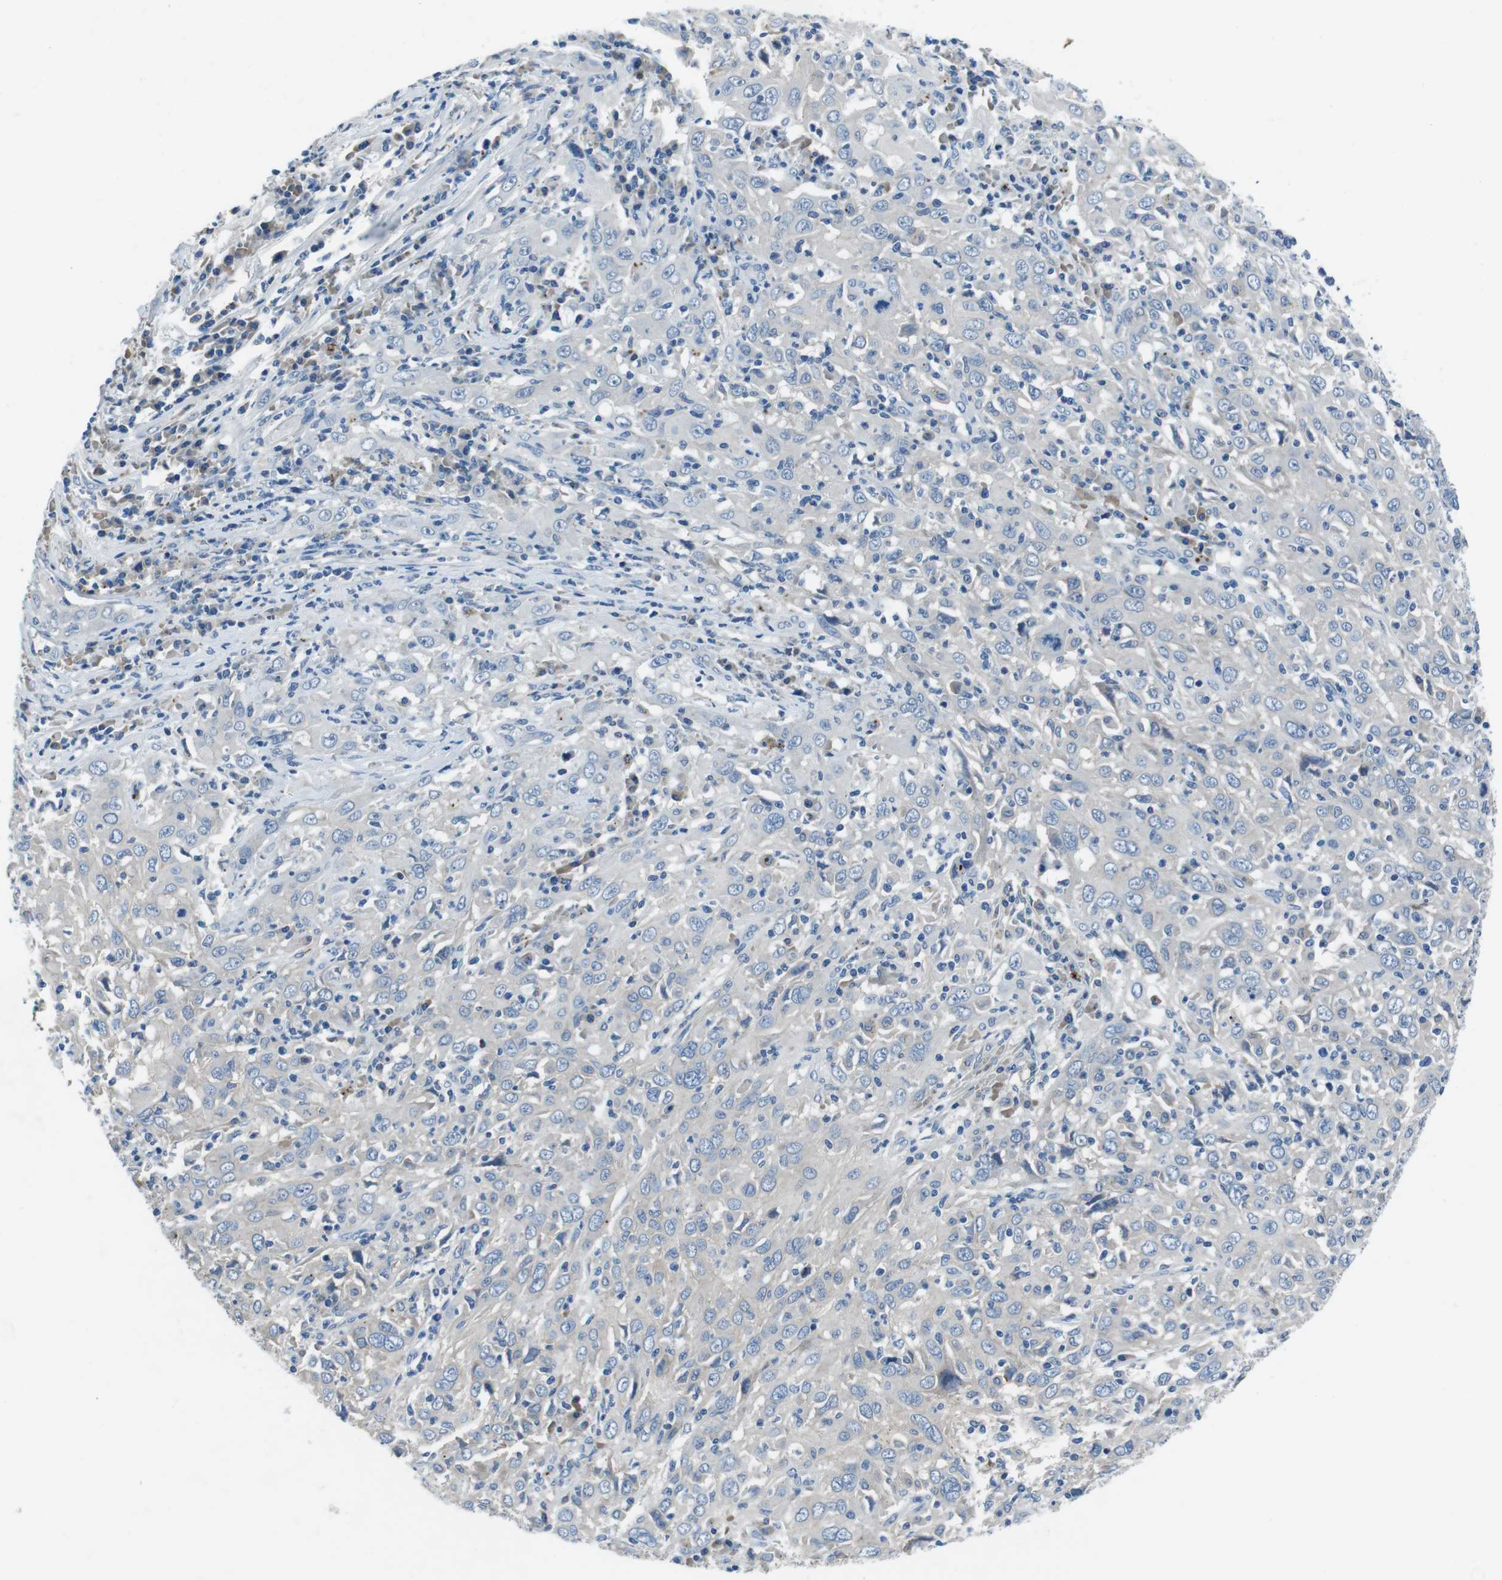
{"staining": {"intensity": "negative", "quantity": "none", "location": "none"}, "tissue": "cervical cancer", "cell_type": "Tumor cells", "image_type": "cancer", "snomed": [{"axis": "morphology", "description": "Squamous cell carcinoma, NOS"}, {"axis": "topography", "description": "Cervix"}], "caption": "High power microscopy histopathology image of an immunohistochemistry histopathology image of cervical squamous cell carcinoma, revealing no significant positivity in tumor cells.", "gene": "TULP3", "patient": {"sex": "female", "age": 46}}